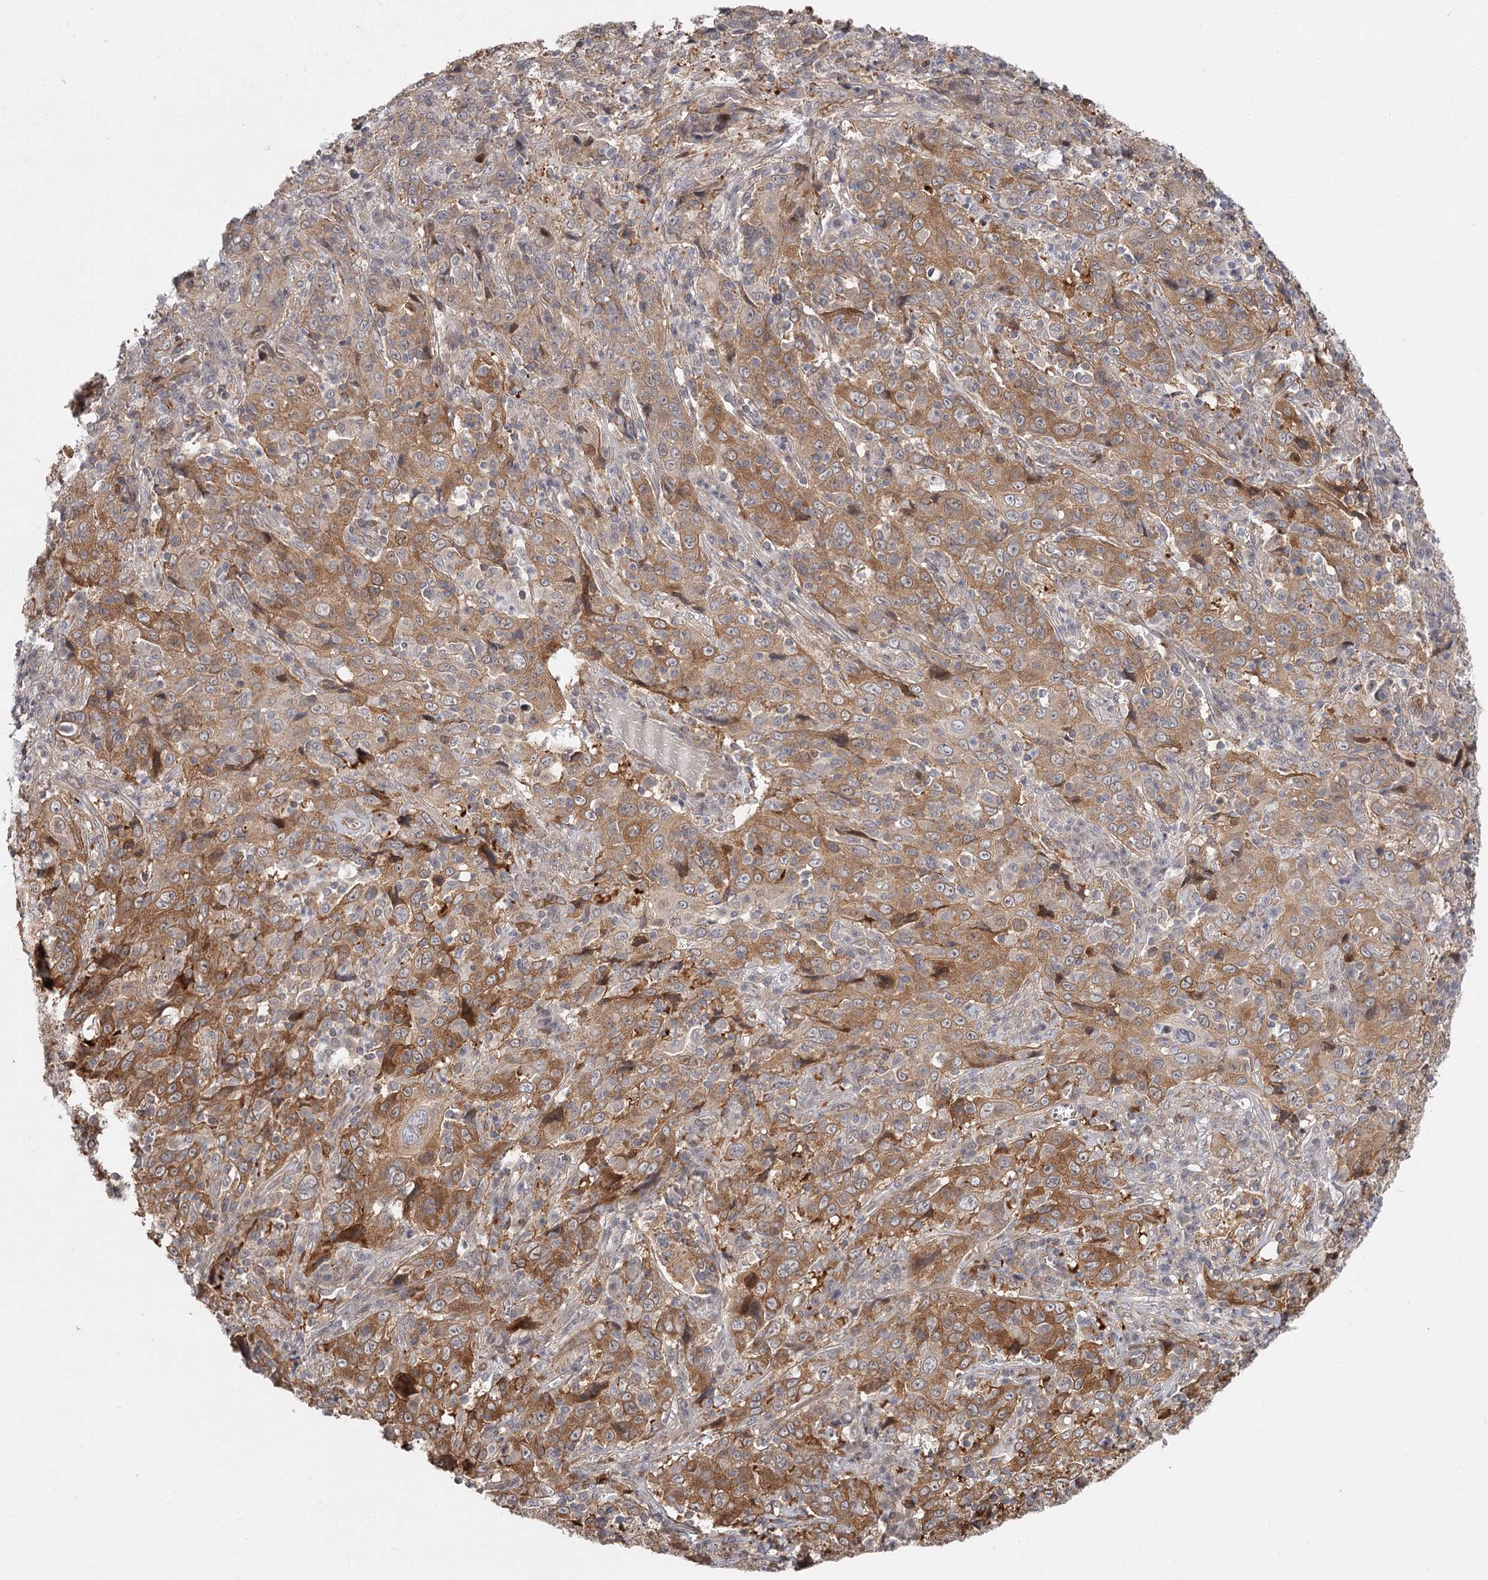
{"staining": {"intensity": "moderate", "quantity": ">75%", "location": "cytoplasmic/membranous"}, "tissue": "cervical cancer", "cell_type": "Tumor cells", "image_type": "cancer", "snomed": [{"axis": "morphology", "description": "Squamous cell carcinoma, NOS"}, {"axis": "topography", "description": "Cervix"}], "caption": "Immunohistochemical staining of squamous cell carcinoma (cervical) exhibits moderate cytoplasmic/membranous protein staining in about >75% of tumor cells. Using DAB (brown) and hematoxylin (blue) stains, captured at high magnification using brightfield microscopy.", "gene": "CCNG2", "patient": {"sex": "female", "age": 46}}